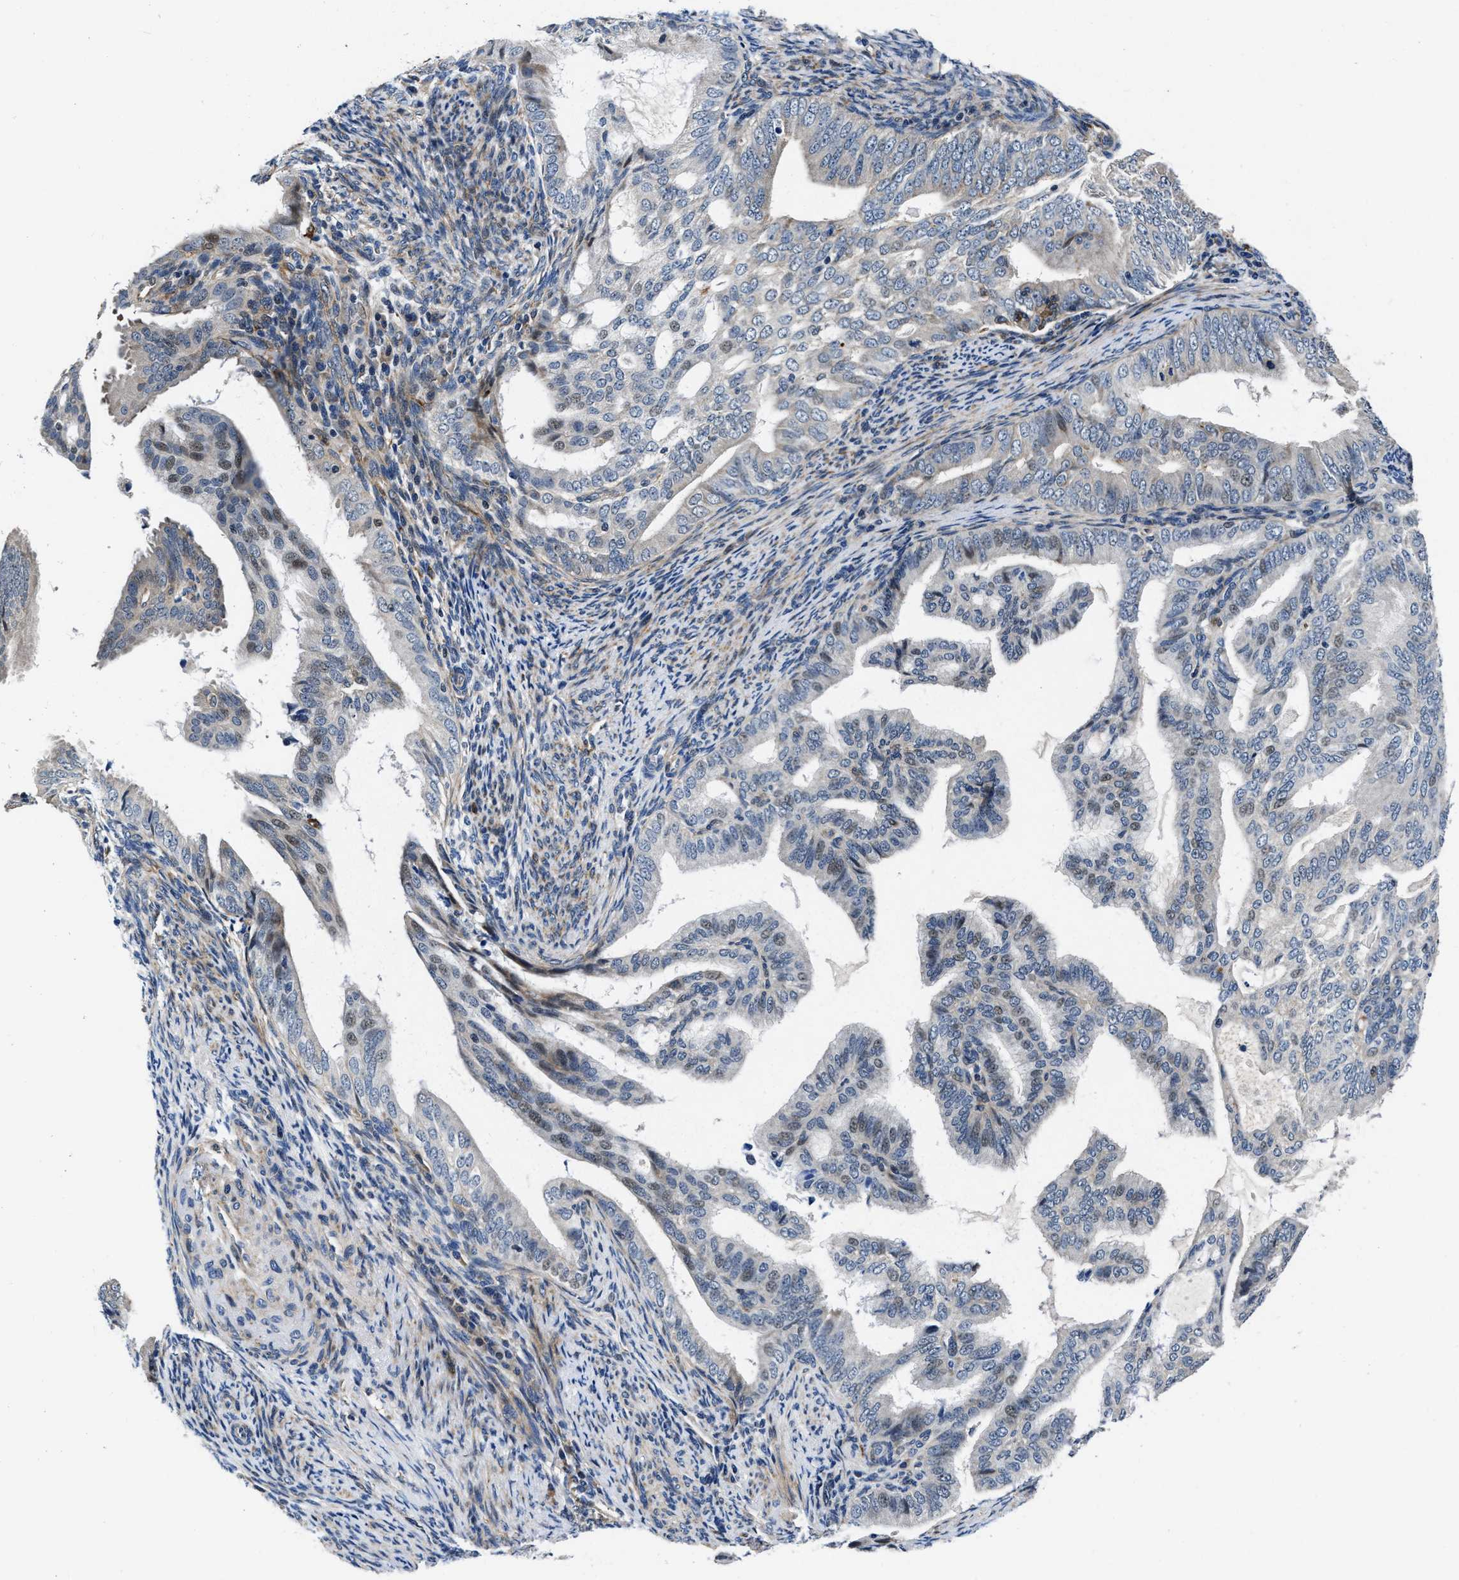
{"staining": {"intensity": "weak", "quantity": "<25%", "location": "nuclear"}, "tissue": "endometrial cancer", "cell_type": "Tumor cells", "image_type": "cancer", "snomed": [{"axis": "morphology", "description": "Adenocarcinoma, NOS"}, {"axis": "topography", "description": "Endometrium"}], "caption": "Tumor cells are negative for brown protein staining in endometrial cancer.", "gene": "C2orf66", "patient": {"sex": "female", "age": 58}}